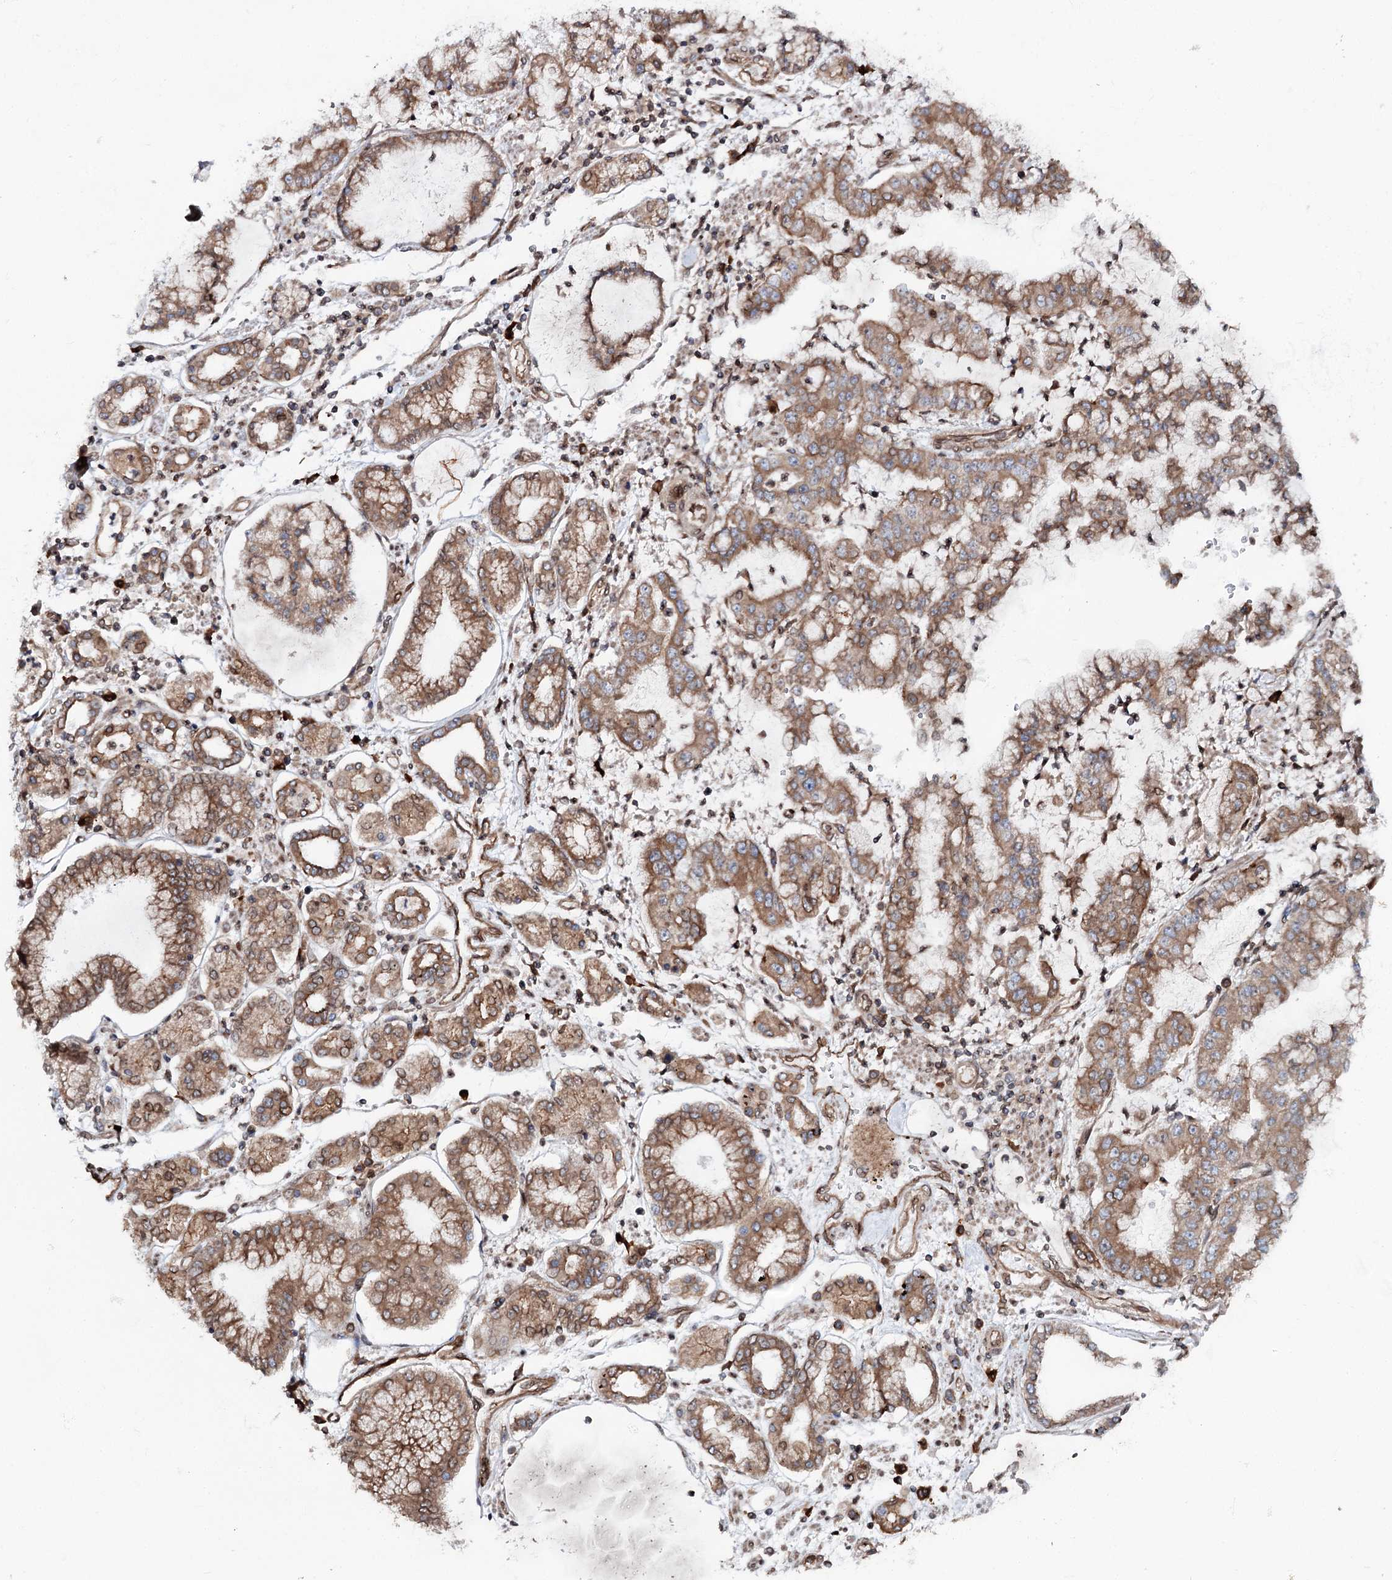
{"staining": {"intensity": "moderate", "quantity": ">75%", "location": "cytoplasmic/membranous,nuclear"}, "tissue": "stomach cancer", "cell_type": "Tumor cells", "image_type": "cancer", "snomed": [{"axis": "morphology", "description": "Adenocarcinoma, NOS"}, {"axis": "topography", "description": "Stomach"}], "caption": "There is medium levels of moderate cytoplasmic/membranous and nuclear positivity in tumor cells of stomach adenocarcinoma, as demonstrated by immunohistochemical staining (brown color).", "gene": "FGFR1OP2", "patient": {"sex": "male", "age": 76}}